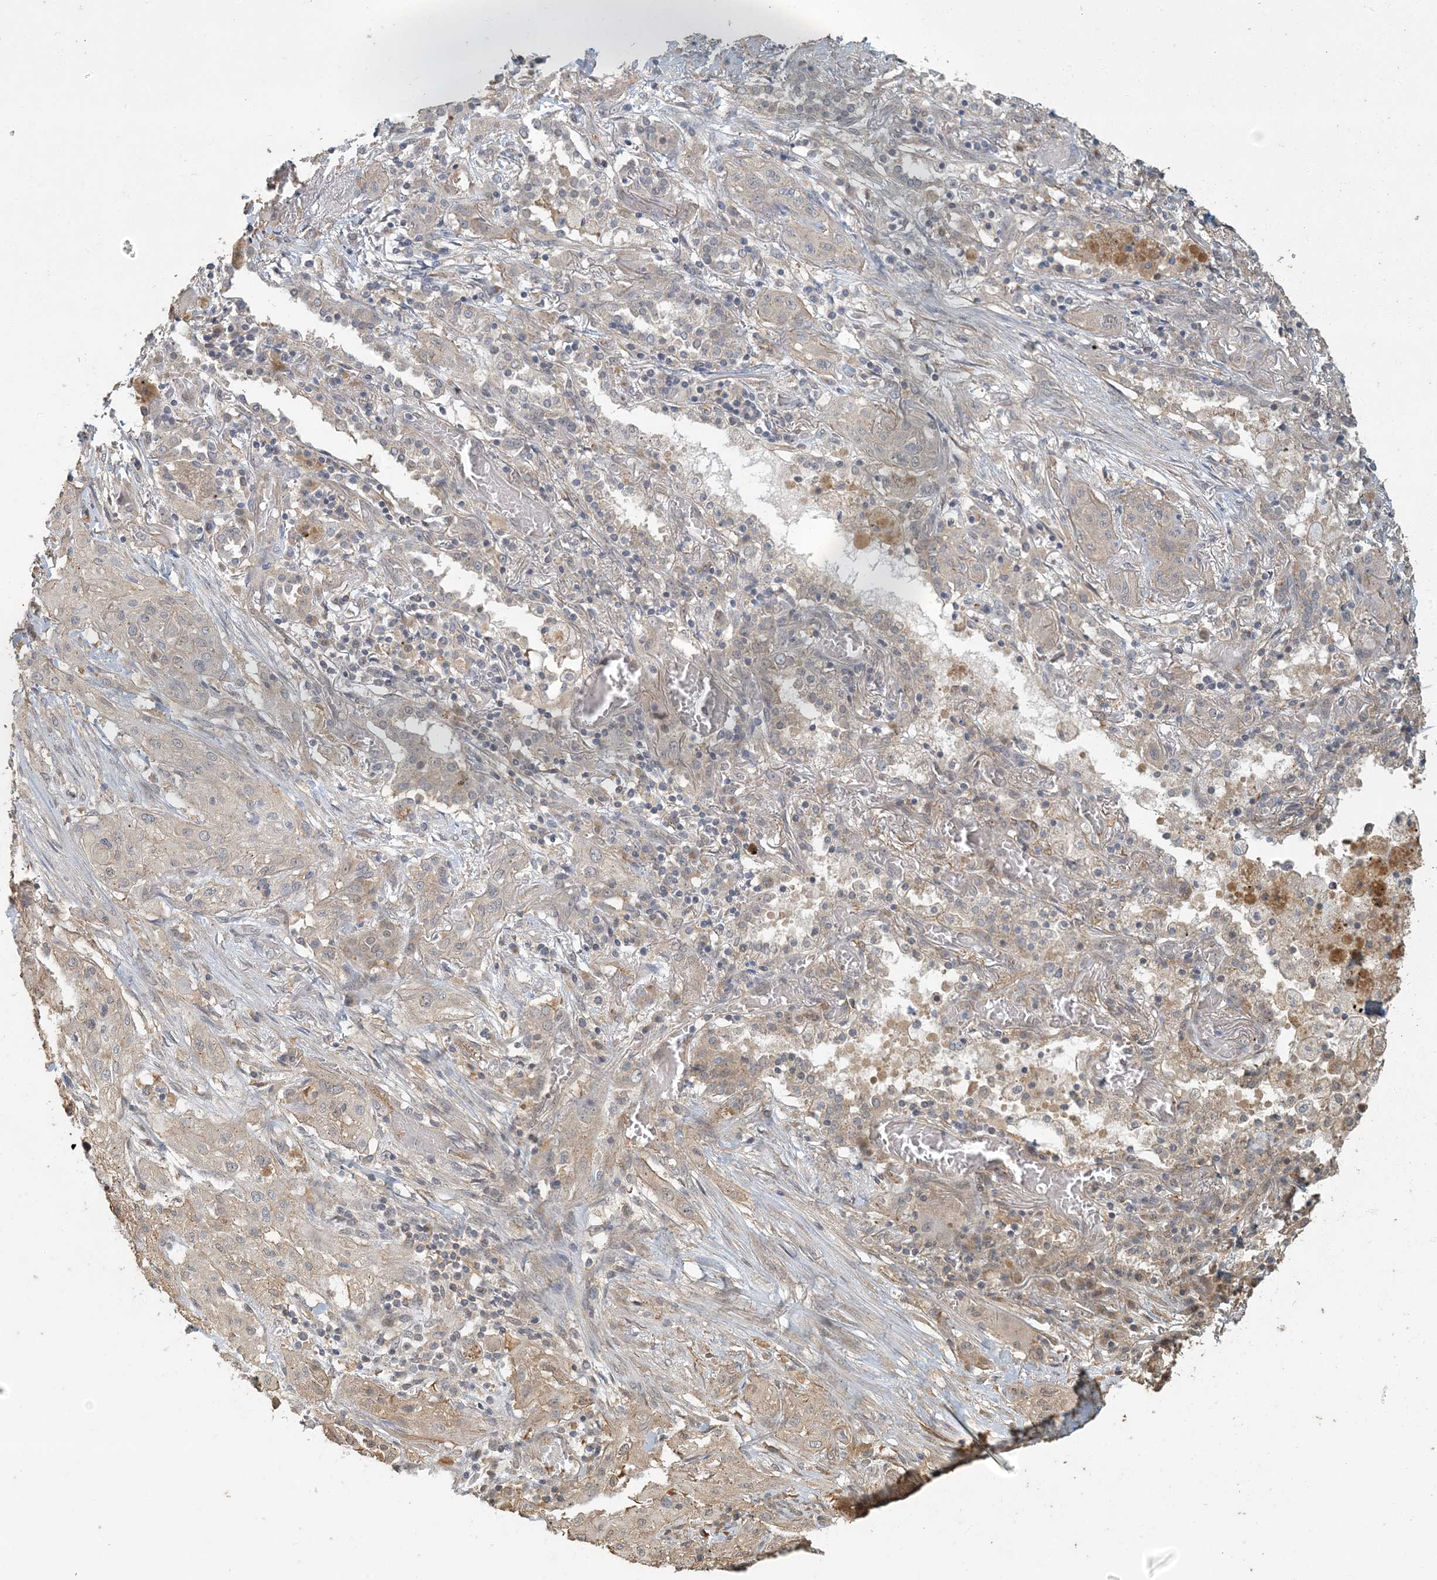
{"staining": {"intensity": "weak", "quantity": "<25%", "location": "cytoplasmic/membranous"}, "tissue": "lung cancer", "cell_type": "Tumor cells", "image_type": "cancer", "snomed": [{"axis": "morphology", "description": "Squamous cell carcinoma, NOS"}, {"axis": "topography", "description": "Lung"}], "caption": "Image shows no protein staining in tumor cells of squamous cell carcinoma (lung) tissue. Brightfield microscopy of immunohistochemistry stained with DAB (3,3'-diaminobenzidine) (brown) and hematoxylin (blue), captured at high magnification.", "gene": "AK9", "patient": {"sex": "female", "age": 47}}